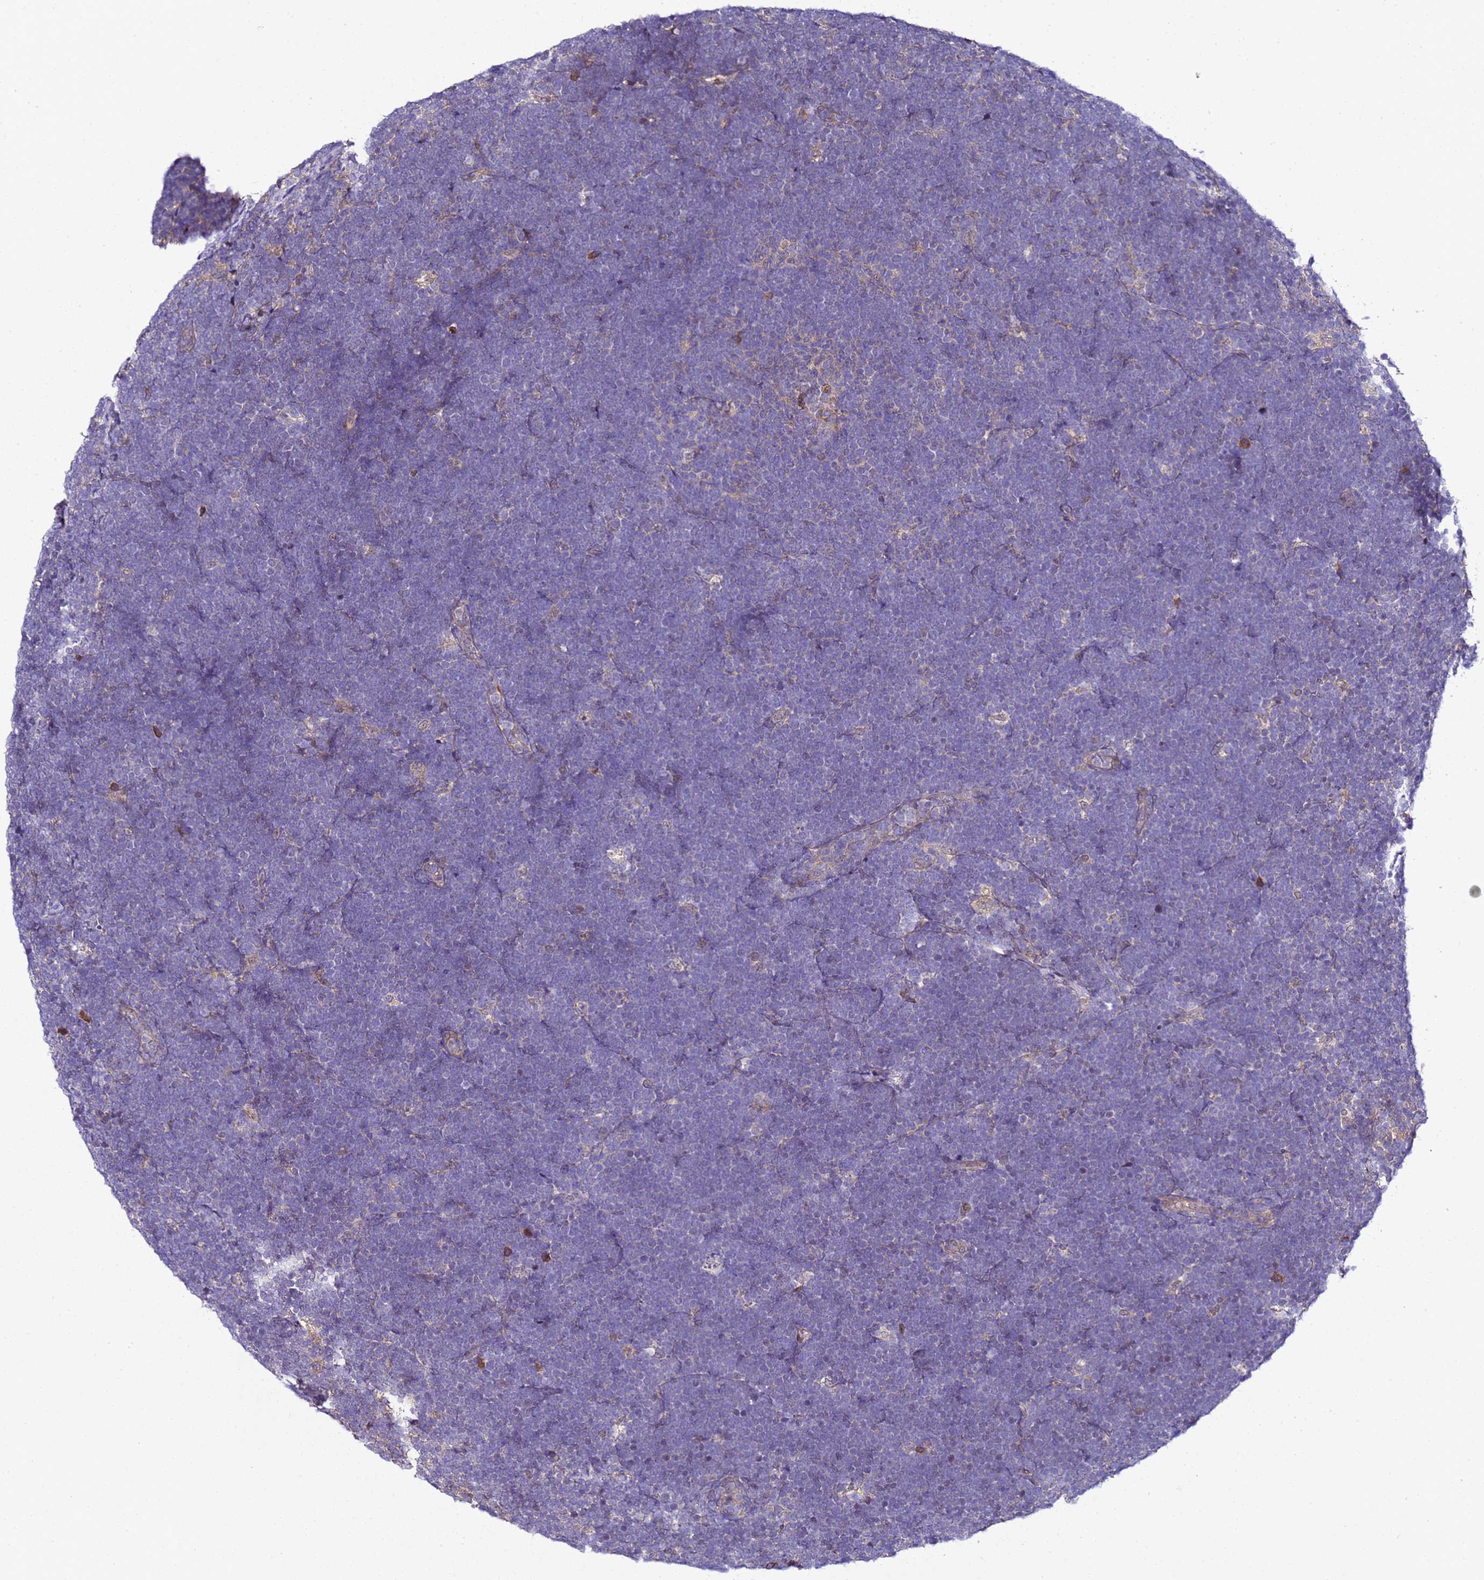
{"staining": {"intensity": "negative", "quantity": "none", "location": "none"}, "tissue": "lymphoma", "cell_type": "Tumor cells", "image_type": "cancer", "snomed": [{"axis": "morphology", "description": "Malignant lymphoma, non-Hodgkin's type, High grade"}, {"axis": "topography", "description": "Lymph node"}], "caption": "There is no significant expression in tumor cells of lymphoma.", "gene": "ALG3", "patient": {"sex": "male", "age": 13}}